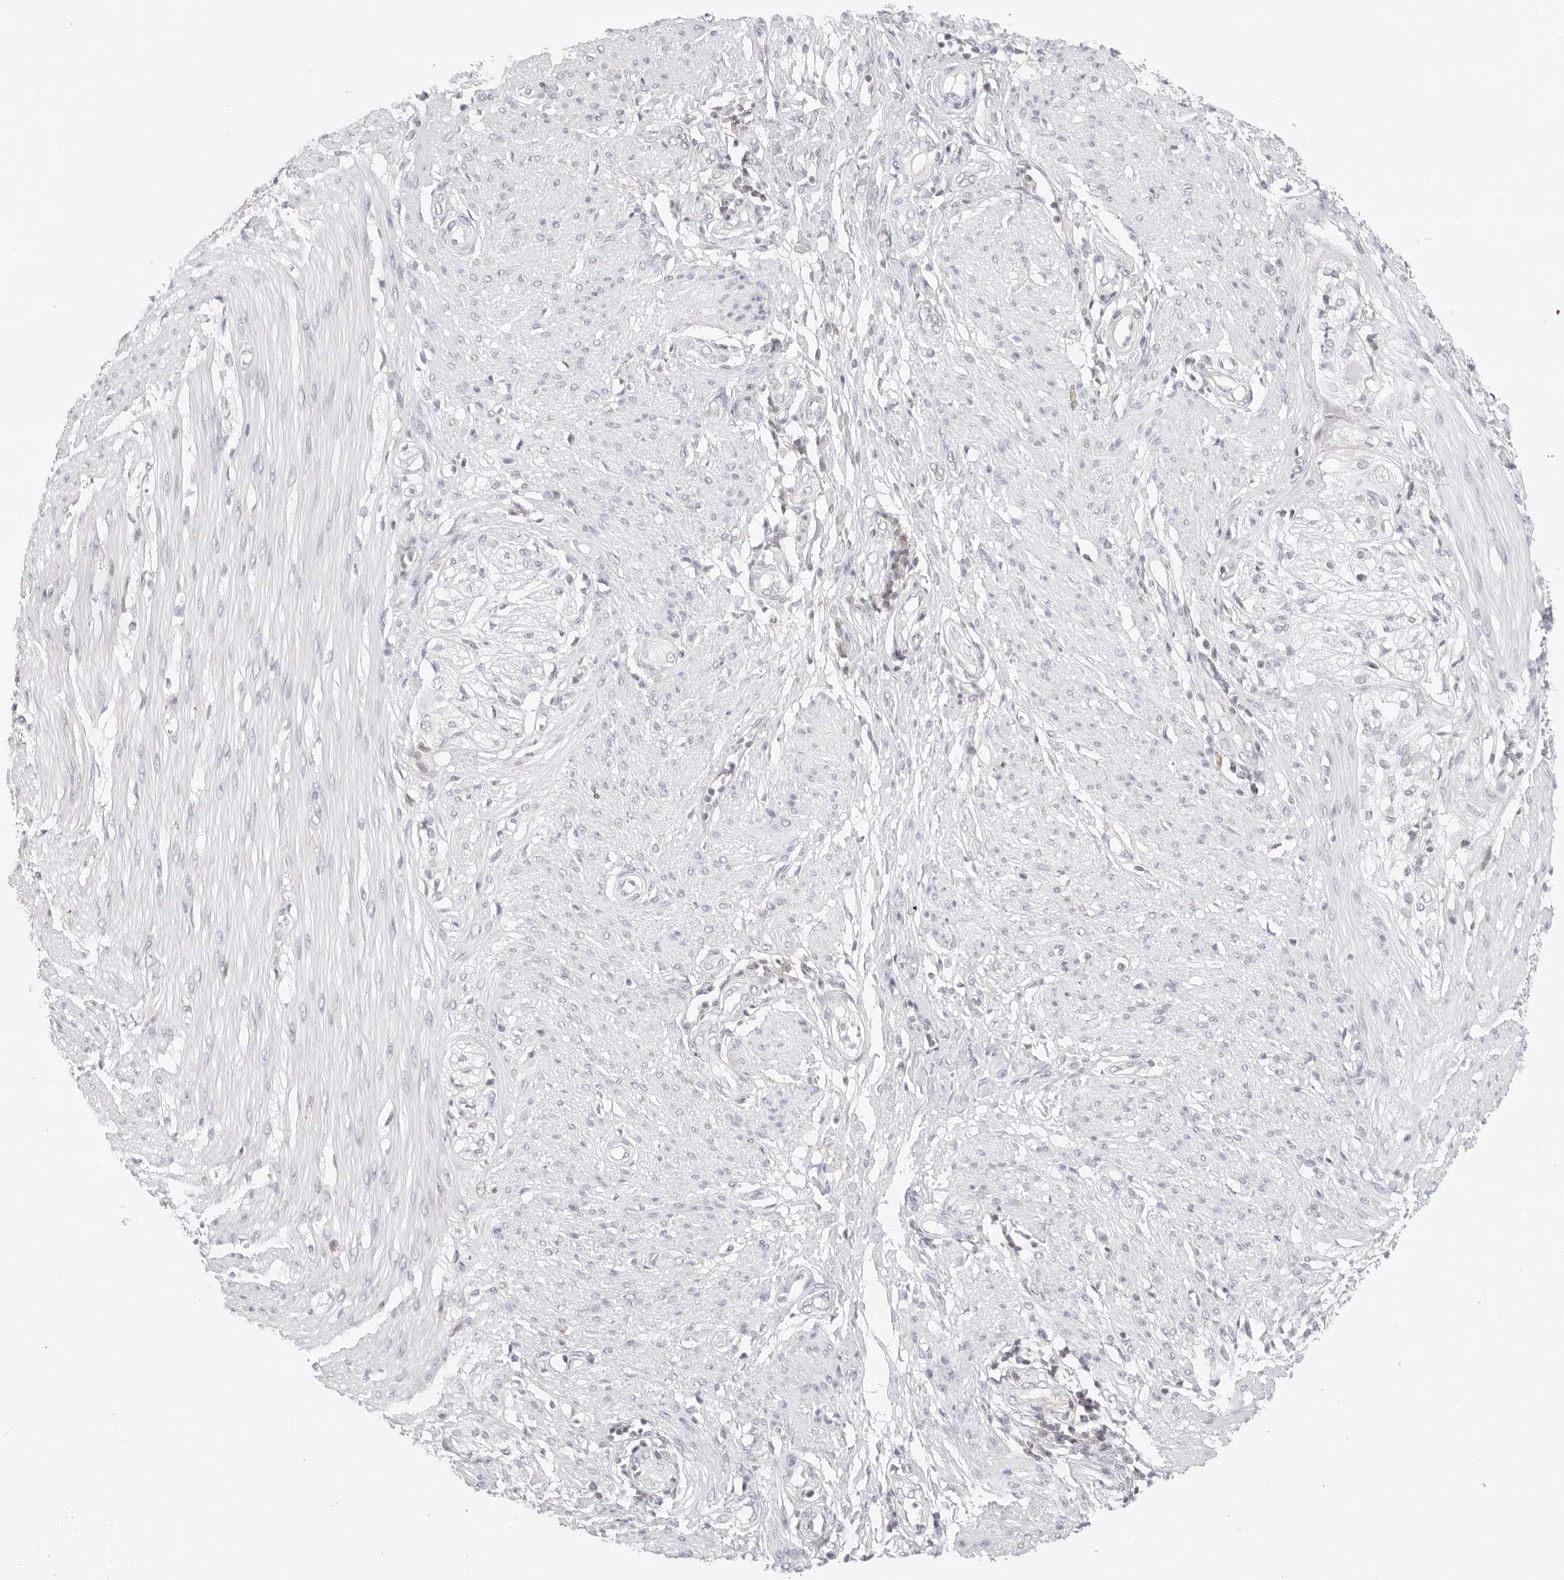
{"staining": {"intensity": "negative", "quantity": "none", "location": "none"}, "tissue": "smooth muscle", "cell_type": "Smooth muscle cells", "image_type": "normal", "snomed": [{"axis": "morphology", "description": "Normal tissue, NOS"}, {"axis": "morphology", "description": "Adenocarcinoma, NOS"}, {"axis": "topography", "description": "Colon"}, {"axis": "topography", "description": "Peripheral nerve tissue"}], "caption": "An IHC histopathology image of unremarkable smooth muscle is shown. There is no staining in smooth muscle cells of smooth muscle.", "gene": "TNFRSF14", "patient": {"sex": "male", "age": 14}}